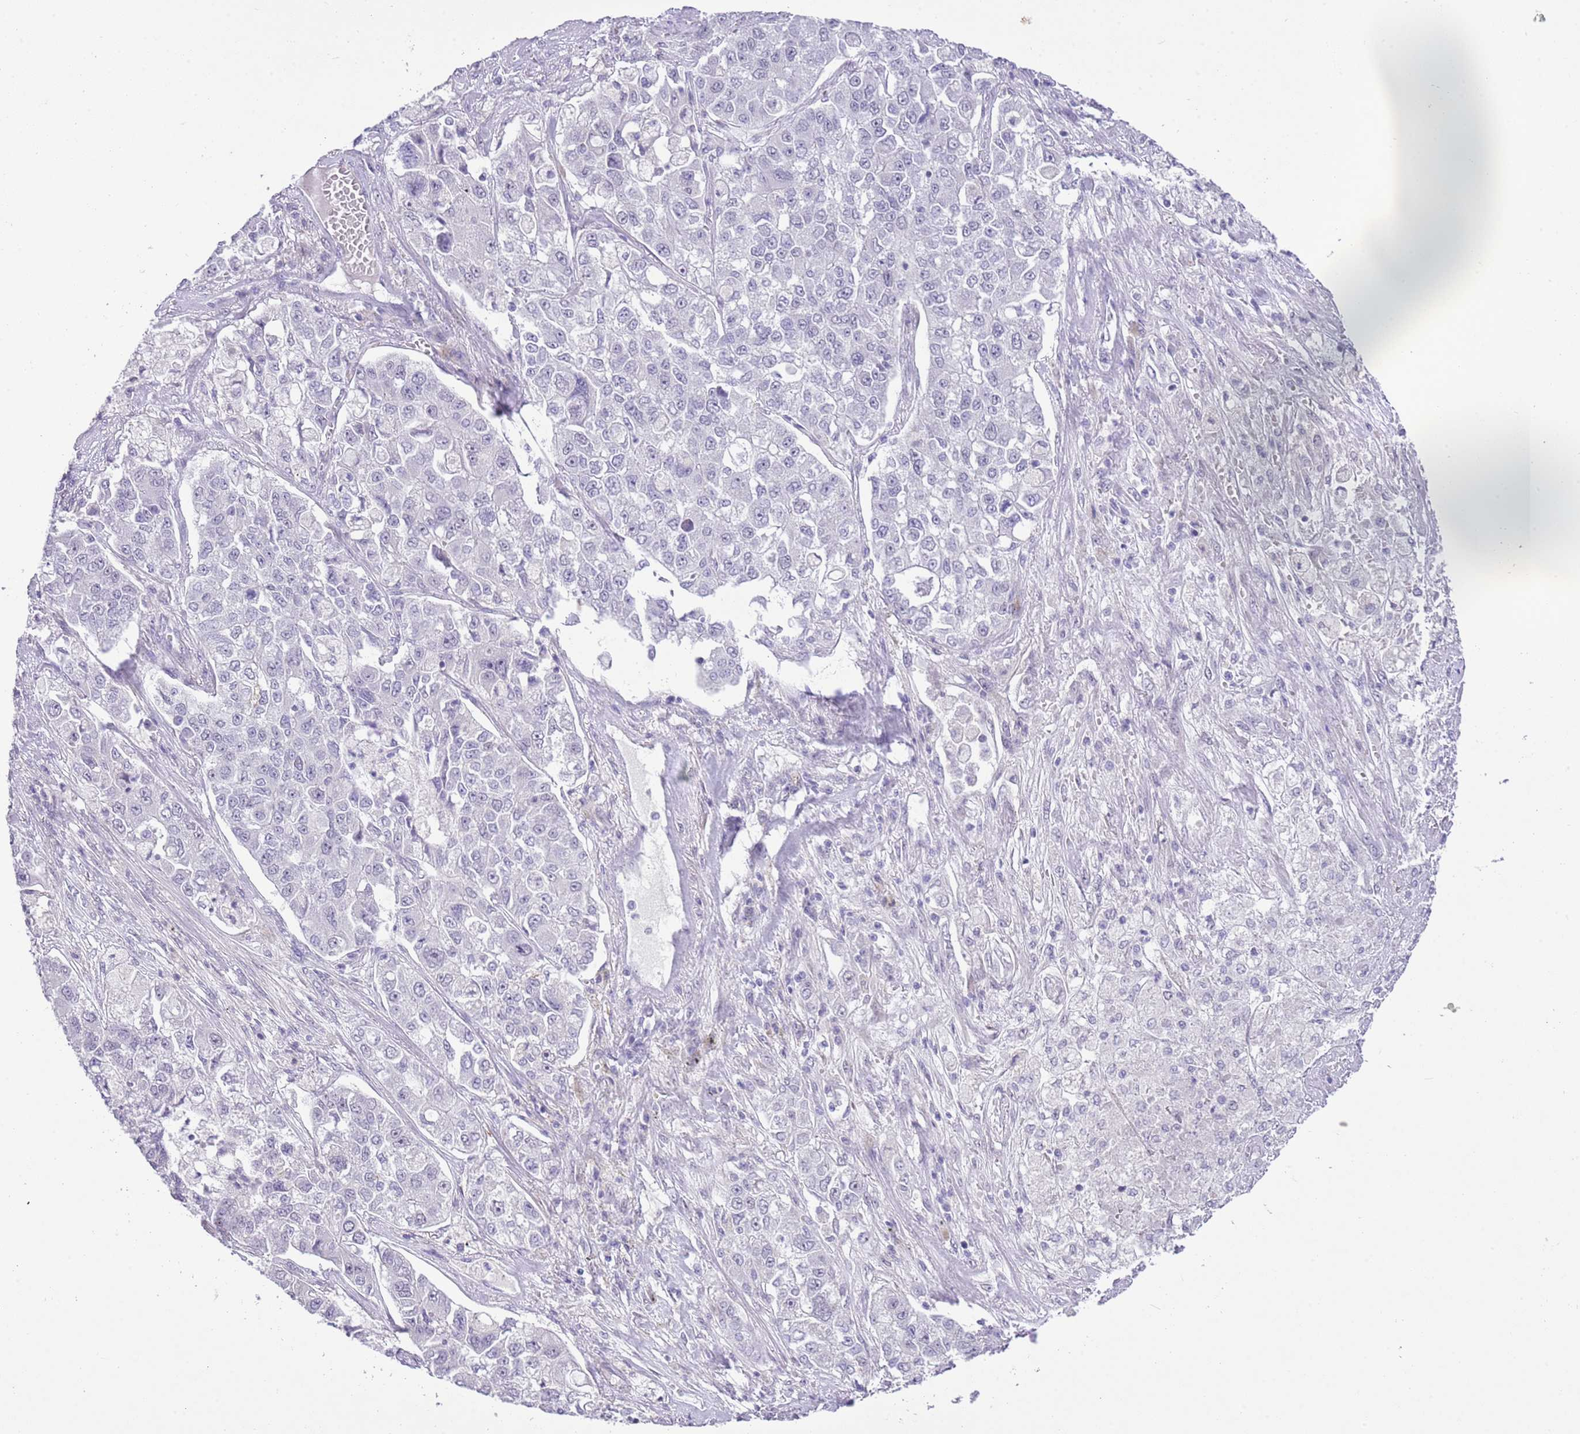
{"staining": {"intensity": "negative", "quantity": "none", "location": "none"}, "tissue": "lung cancer", "cell_type": "Tumor cells", "image_type": "cancer", "snomed": [{"axis": "morphology", "description": "Adenocarcinoma, NOS"}, {"axis": "topography", "description": "Lung"}], "caption": "This is a image of immunohistochemistry staining of lung adenocarcinoma, which shows no positivity in tumor cells.", "gene": "MIDN", "patient": {"sex": "male", "age": 49}}